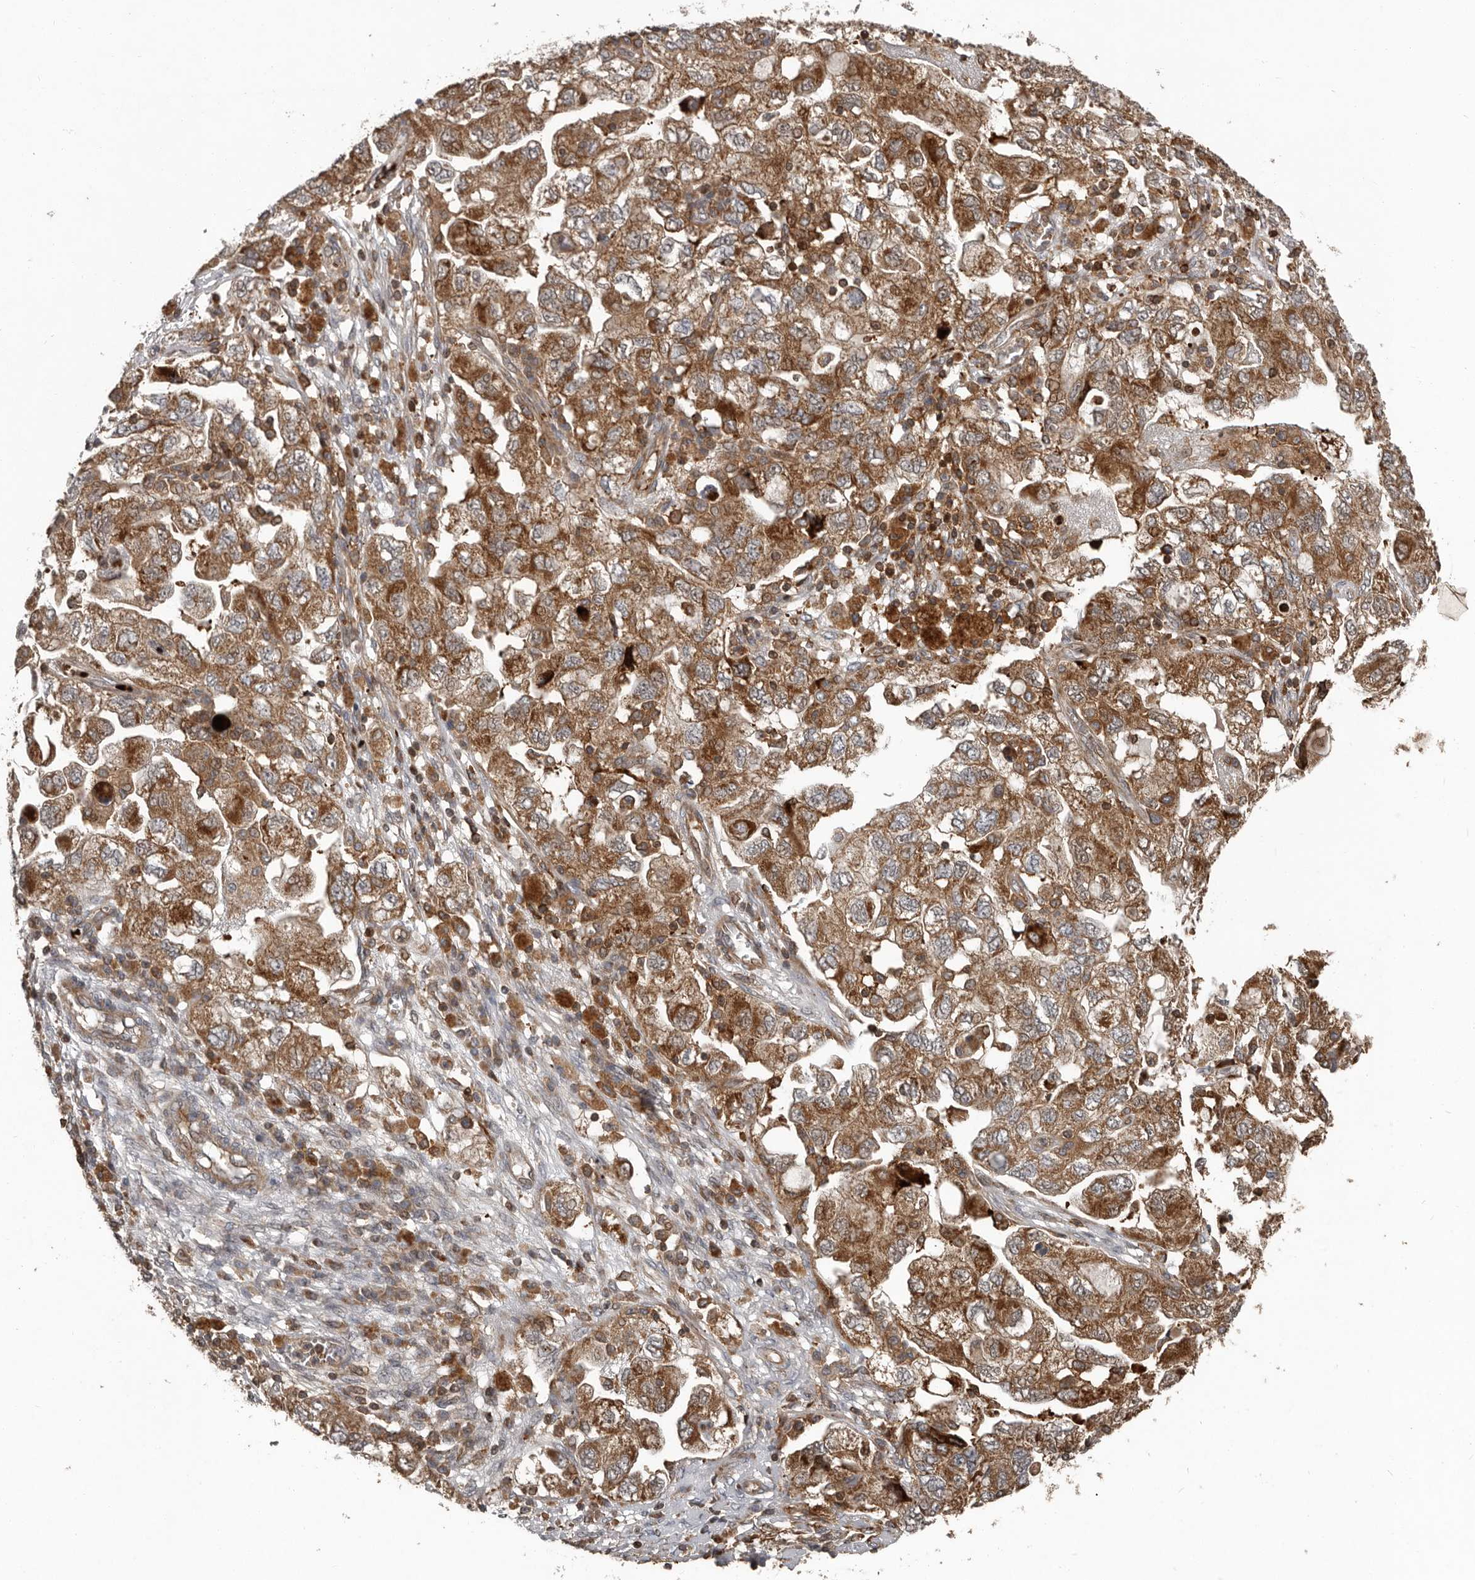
{"staining": {"intensity": "strong", "quantity": ">75%", "location": "cytoplasmic/membranous"}, "tissue": "ovarian cancer", "cell_type": "Tumor cells", "image_type": "cancer", "snomed": [{"axis": "morphology", "description": "Carcinoma, NOS"}, {"axis": "morphology", "description": "Cystadenocarcinoma, serous, NOS"}, {"axis": "topography", "description": "Ovary"}], "caption": "A brown stain shows strong cytoplasmic/membranous positivity of a protein in human serous cystadenocarcinoma (ovarian) tumor cells.", "gene": "FBXO31", "patient": {"sex": "female", "age": 69}}